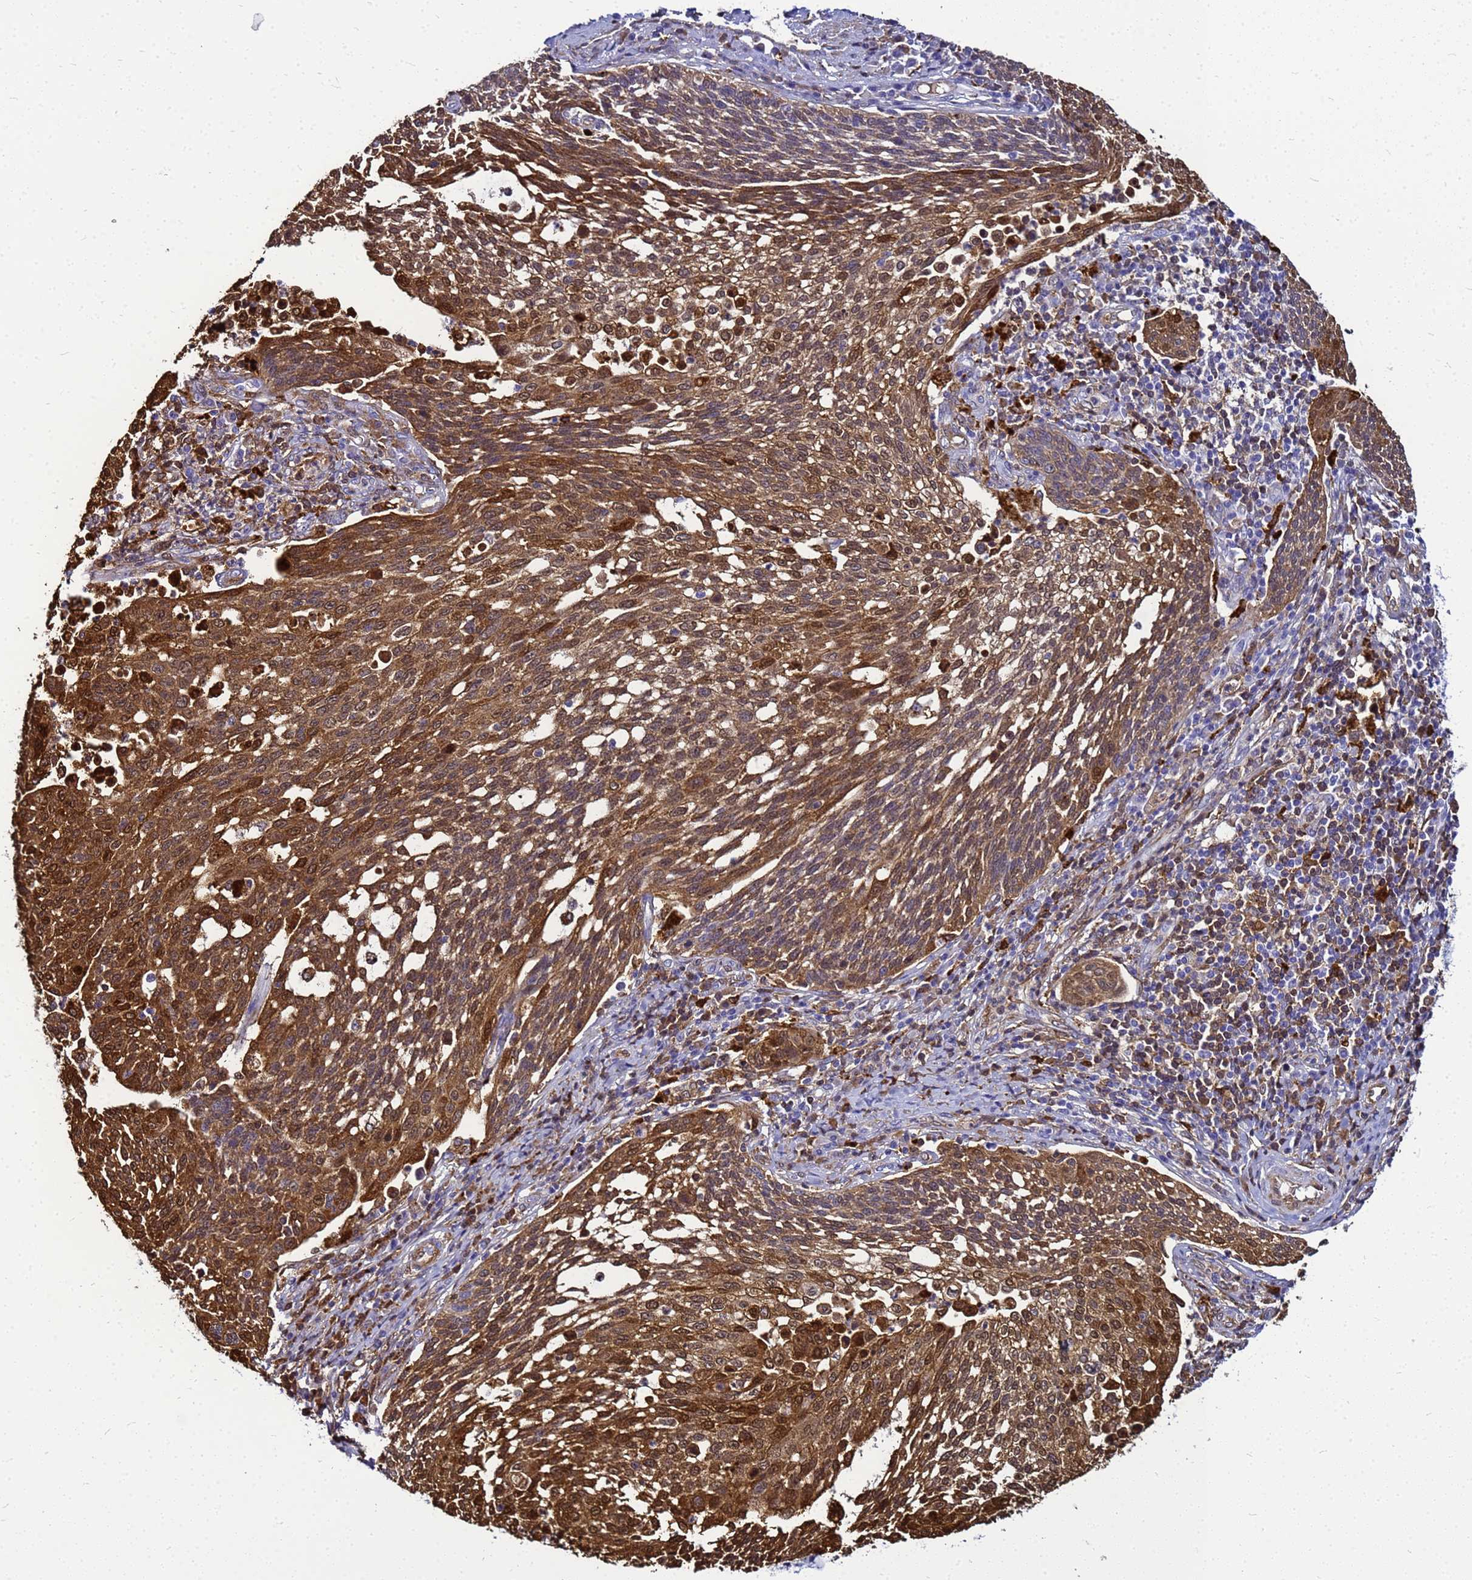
{"staining": {"intensity": "moderate", "quantity": ">75%", "location": "cytoplasmic/membranous,nuclear"}, "tissue": "cervical cancer", "cell_type": "Tumor cells", "image_type": "cancer", "snomed": [{"axis": "morphology", "description": "Squamous cell carcinoma, NOS"}, {"axis": "topography", "description": "Cervix"}], "caption": "Brown immunohistochemical staining in human squamous cell carcinoma (cervical) demonstrates moderate cytoplasmic/membranous and nuclear staining in about >75% of tumor cells. The protein of interest is stained brown, and the nuclei are stained in blue (DAB (3,3'-diaminobenzidine) IHC with brightfield microscopy, high magnification).", "gene": "CSTA", "patient": {"sex": "female", "age": 34}}